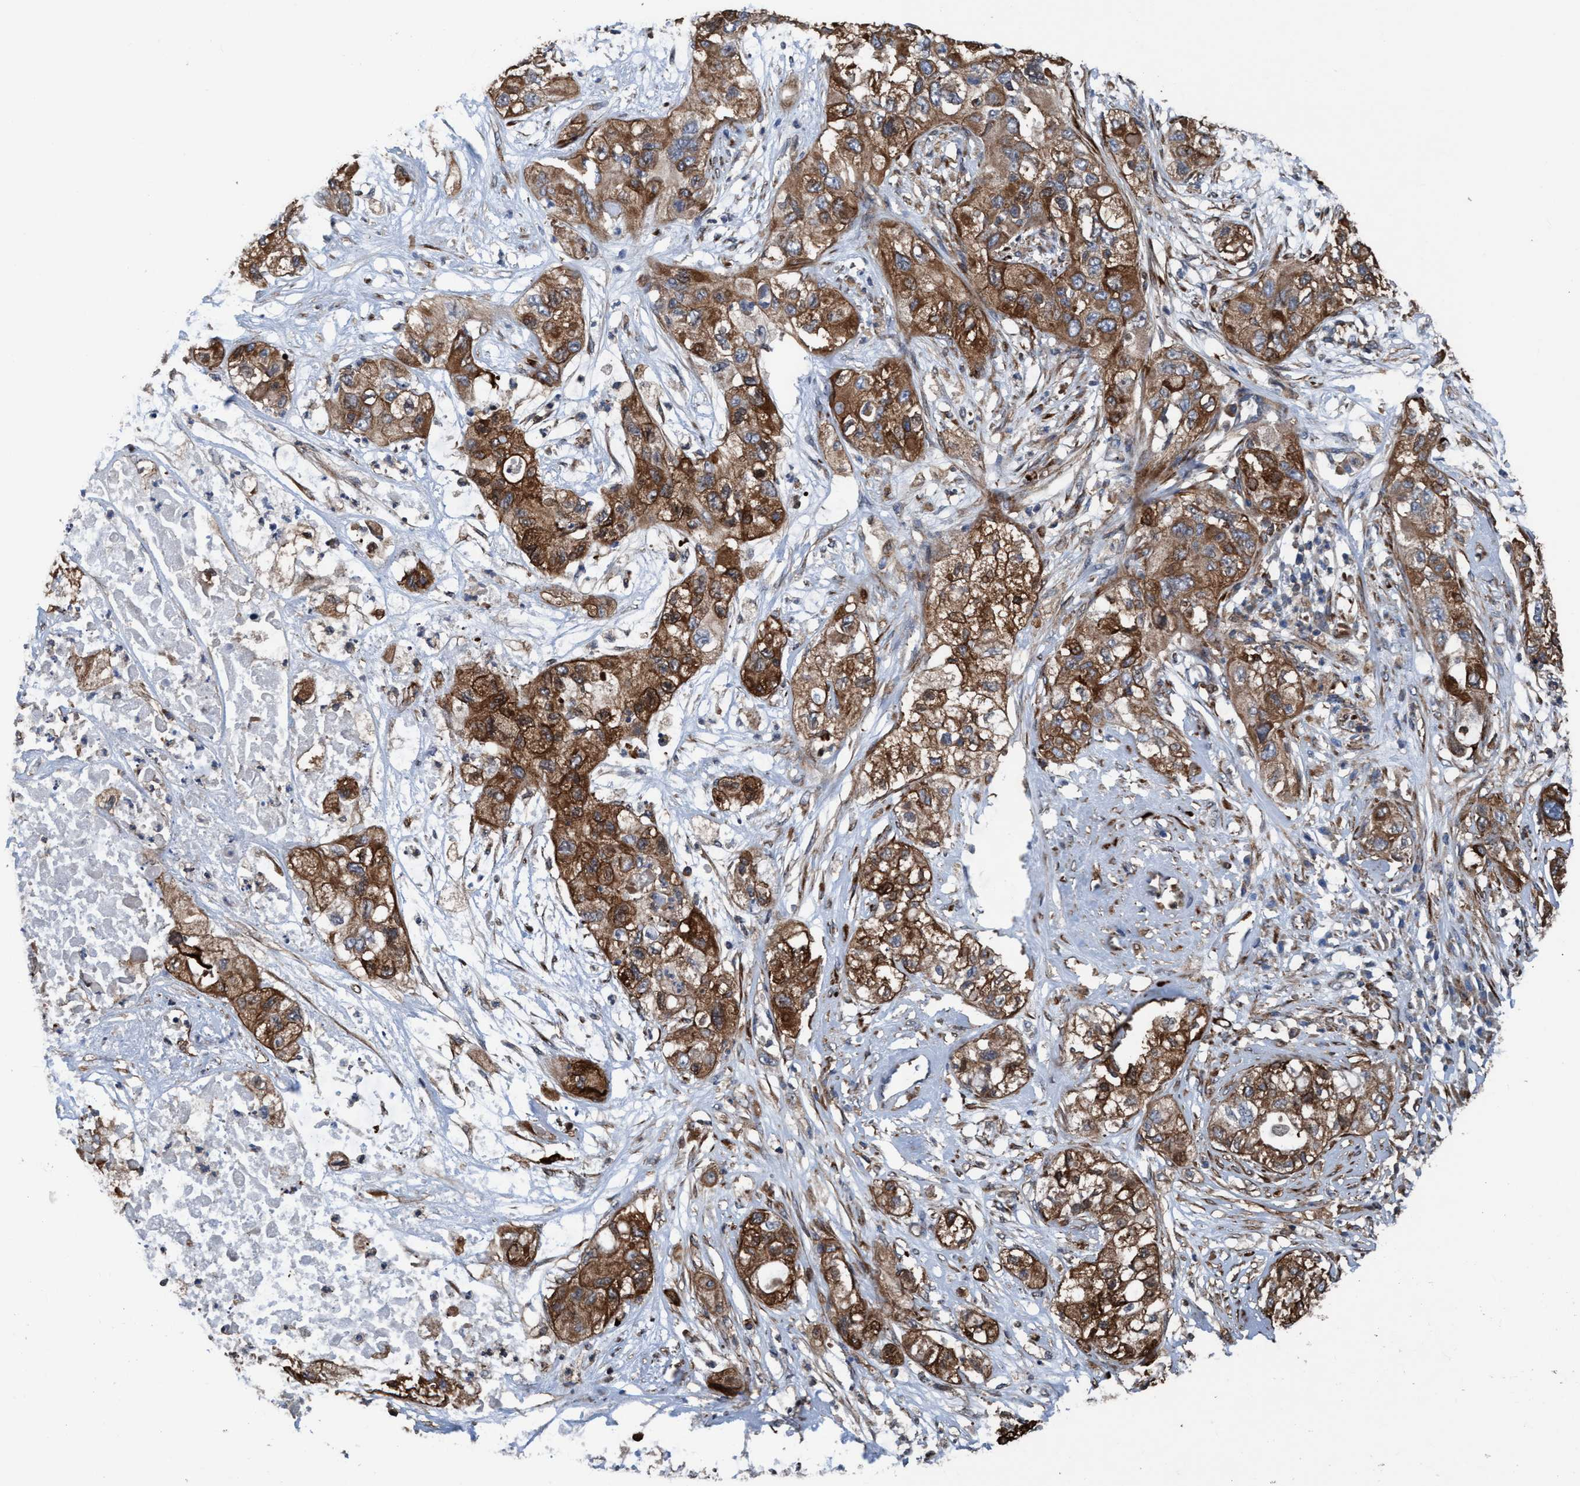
{"staining": {"intensity": "moderate", "quantity": ">75%", "location": "cytoplasmic/membranous"}, "tissue": "pancreatic cancer", "cell_type": "Tumor cells", "image_type": "cancer", "snomed": [{"axis": "morphology", "description": "Adenocarcinoma, NOS"}, {"axis": "topography", "description": "Pancreas"}], "caption": "Immunohistochemistry staining of adenocarcinoma (pancreatic), which reveals medium levels of moderate cytoplasmic/membranous staining in about >75% of tumor cells indicating moderate cytoplasmic/membranous protein expression. The staining was performed using DAB (brown) for protein detection and nuclei were counterstained in hematoxylin (blue).", "gene": "NMT1", "patient": {"sex": "female", "age": 78}}